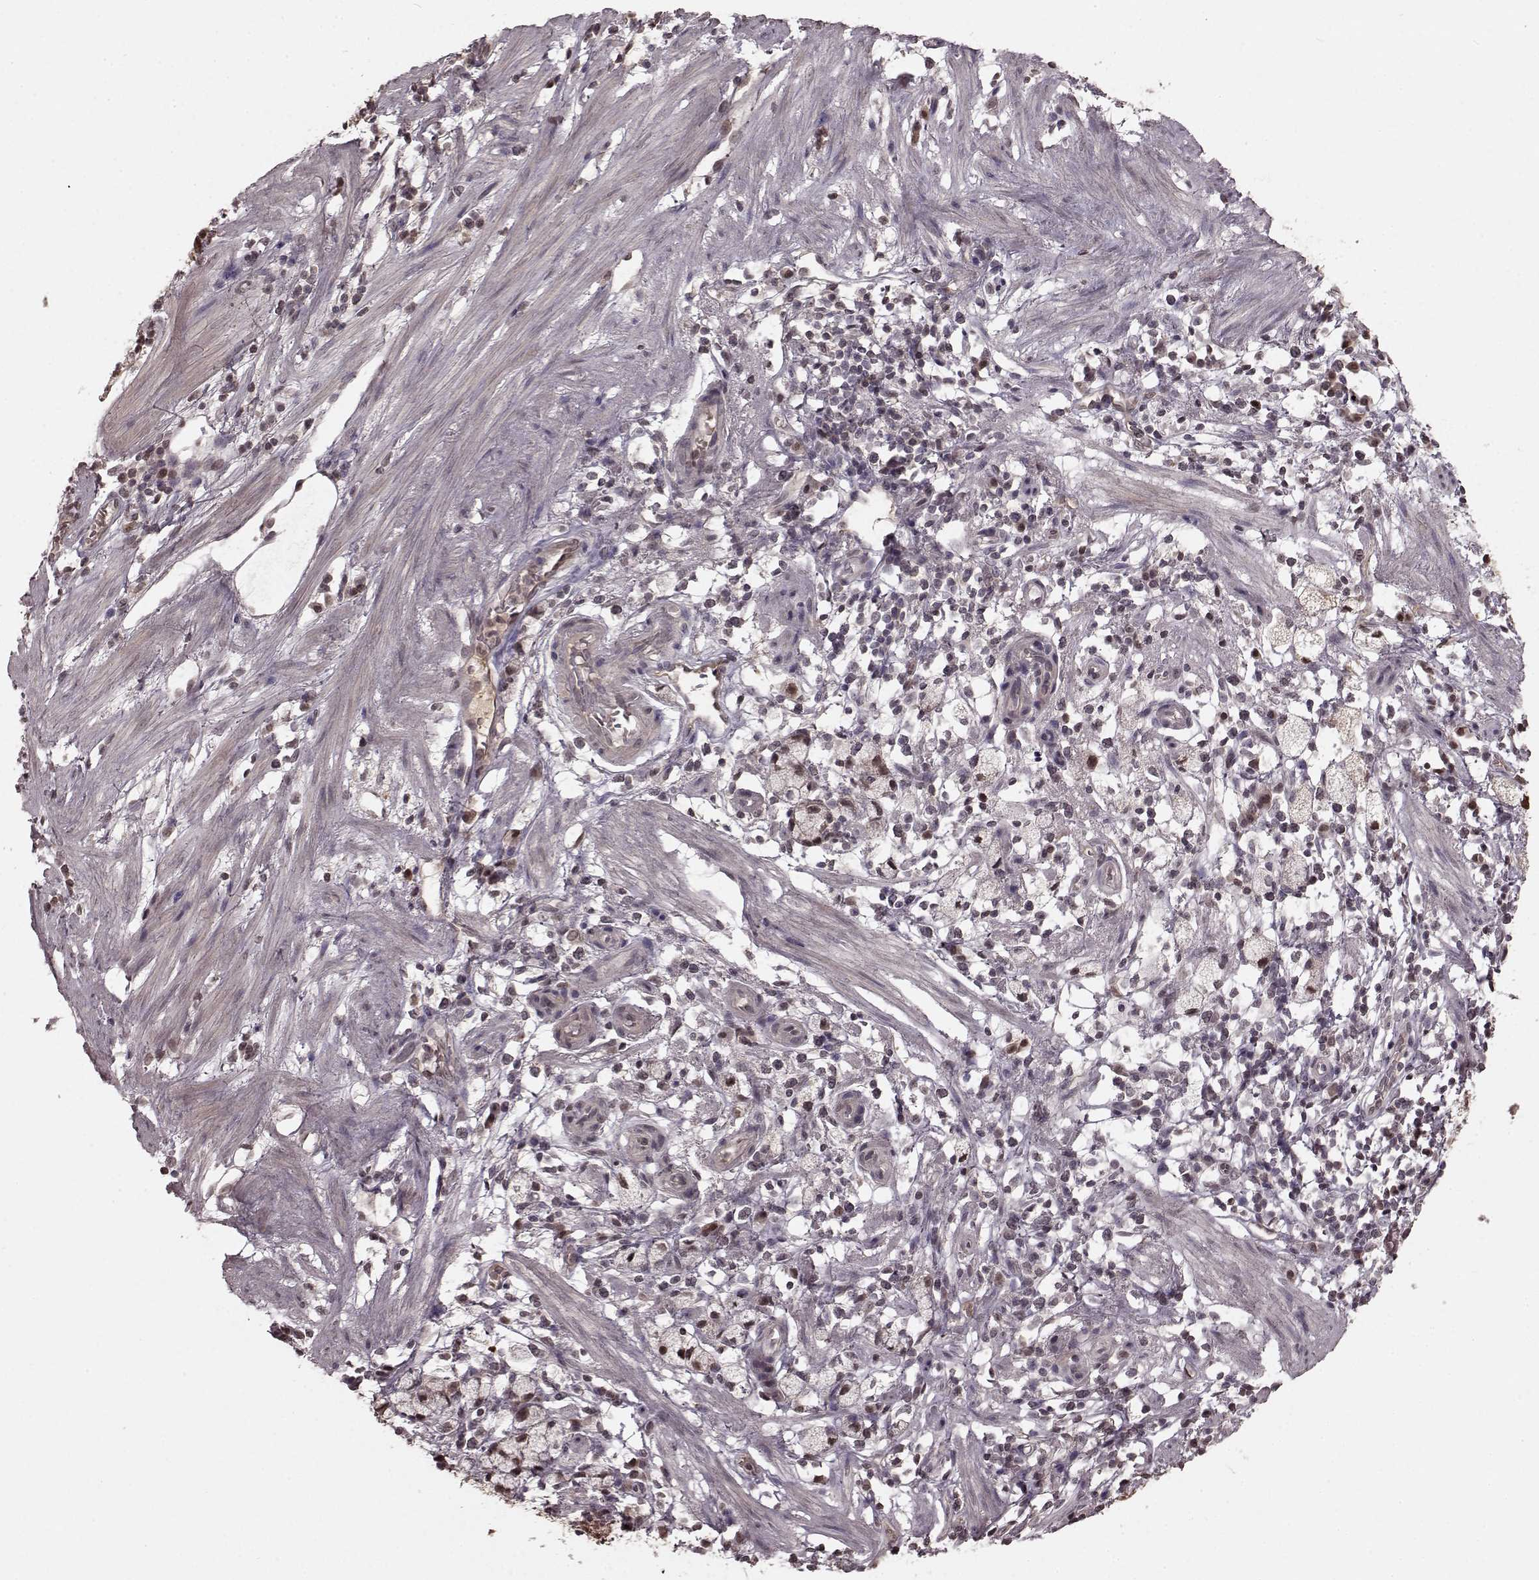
{"staining": {"intensity": "moderate", "quantity": "<25%", "location": "nuclear"}, "tissue": "stomach cancer", "cell_type": "Tumor cells", "image_type": "cancer", "snomed": [{"axis": "morphology", "description": "Adenocarcinoma, NOS"}, {"axis": "topography", "description": "Stomach"}], "caption": "An image showing moderate nuclear expression in approximately <25% of tumor cells in adenocarcinoma (stomach), as visualized by brown immunohistochemical staining.", "gene": "GSS", "patient": {"sex": "male", "age": 58}}